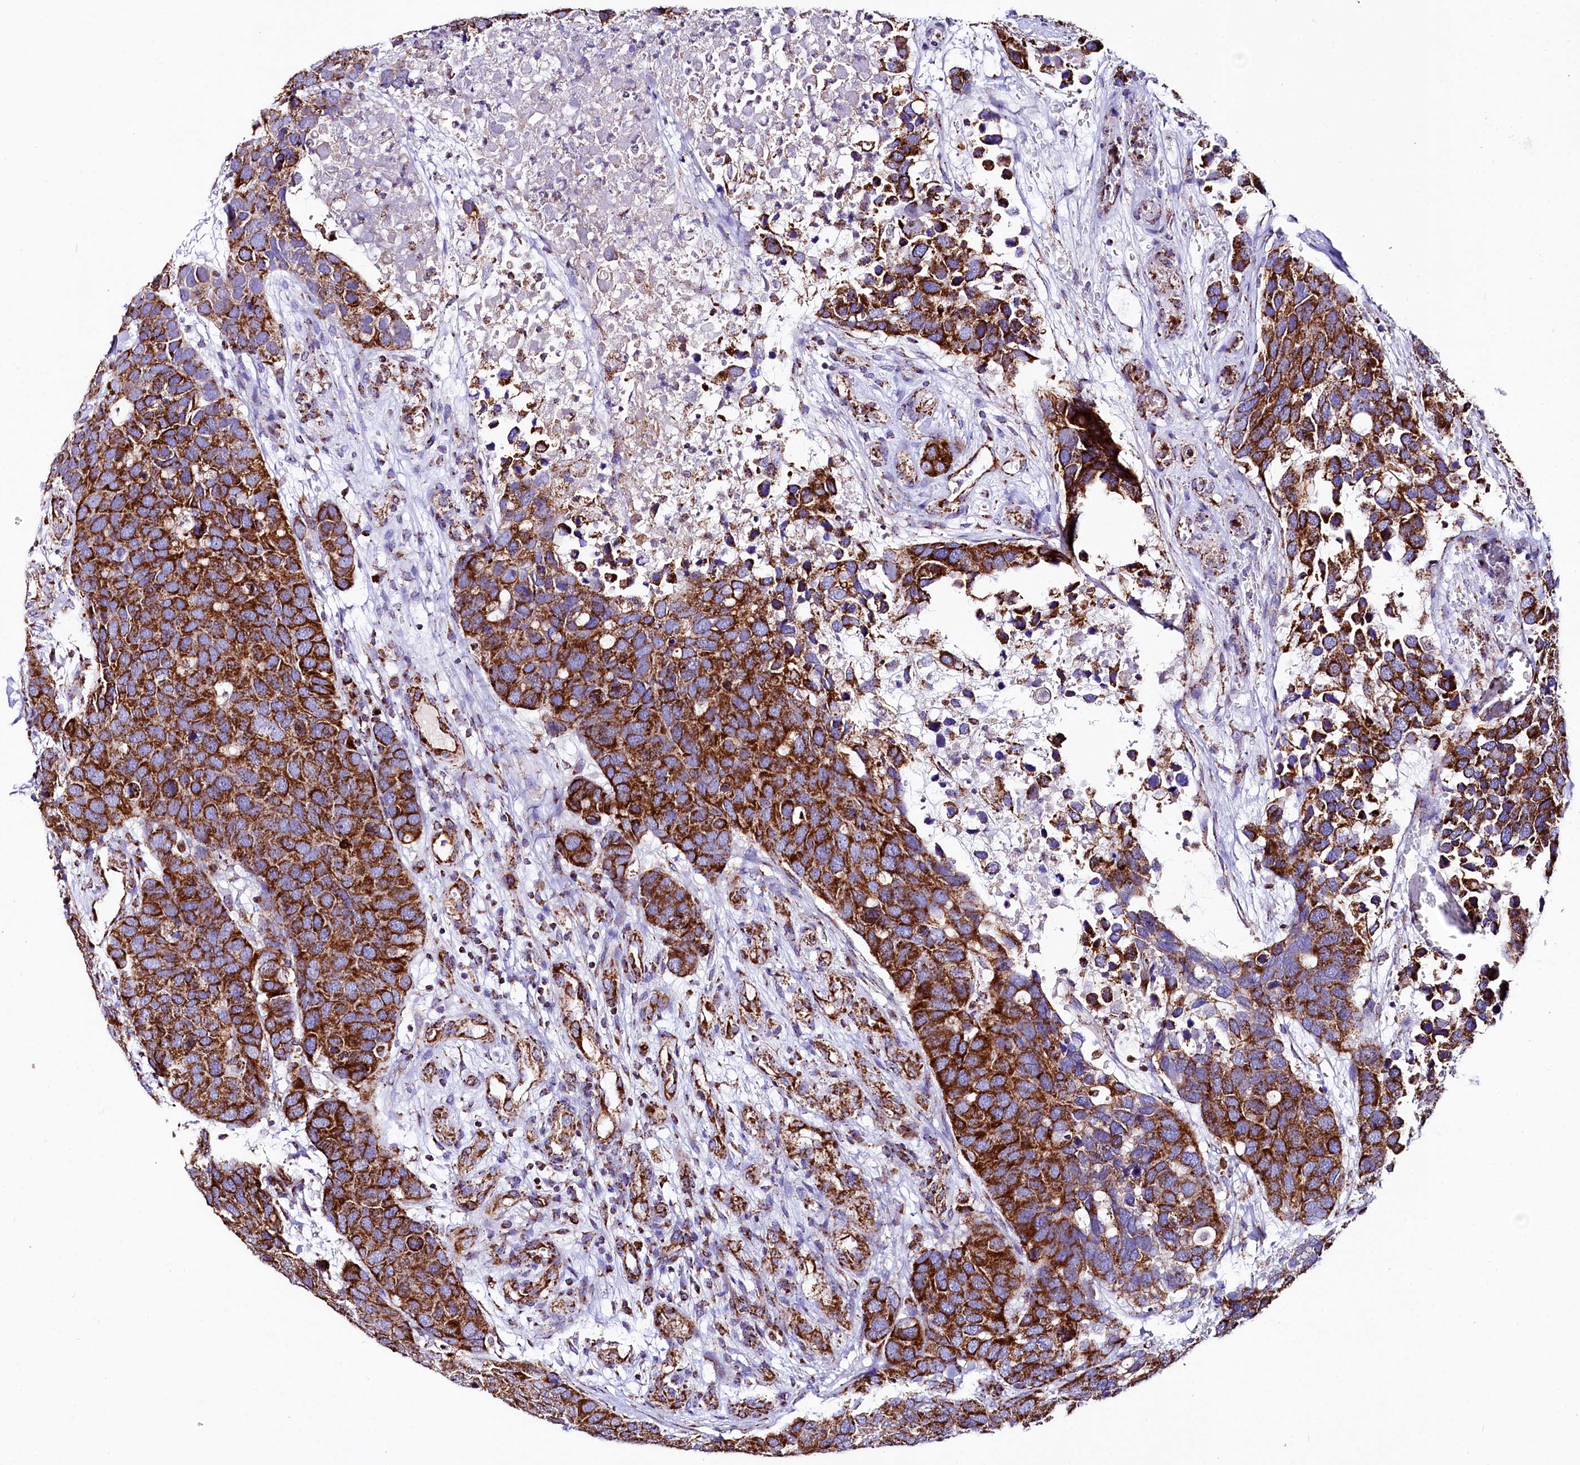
{"staining": {"intensity": "strong", "quantity": ">75%", "location": "cytoplasmic/membranous"}, "tissue": "breast cancer", "cell_type": "Tumor cells", "image_type": "cancer", "snomed": [{"axis": "morphology", "description": "Duct carcinoma"}, {"axis": "topography", "description": "Breast"}], "caption": "DAB (3,3'-diaminobenzidine) immunohistochemical staining of breast cancer (intraductal carcinoma) demonstrates strong cytoplasmic/membranous protein positivity in about >75% of tumor cells.", "gene": "APLP2", "patient": {"sex": "female", "age": 83}}